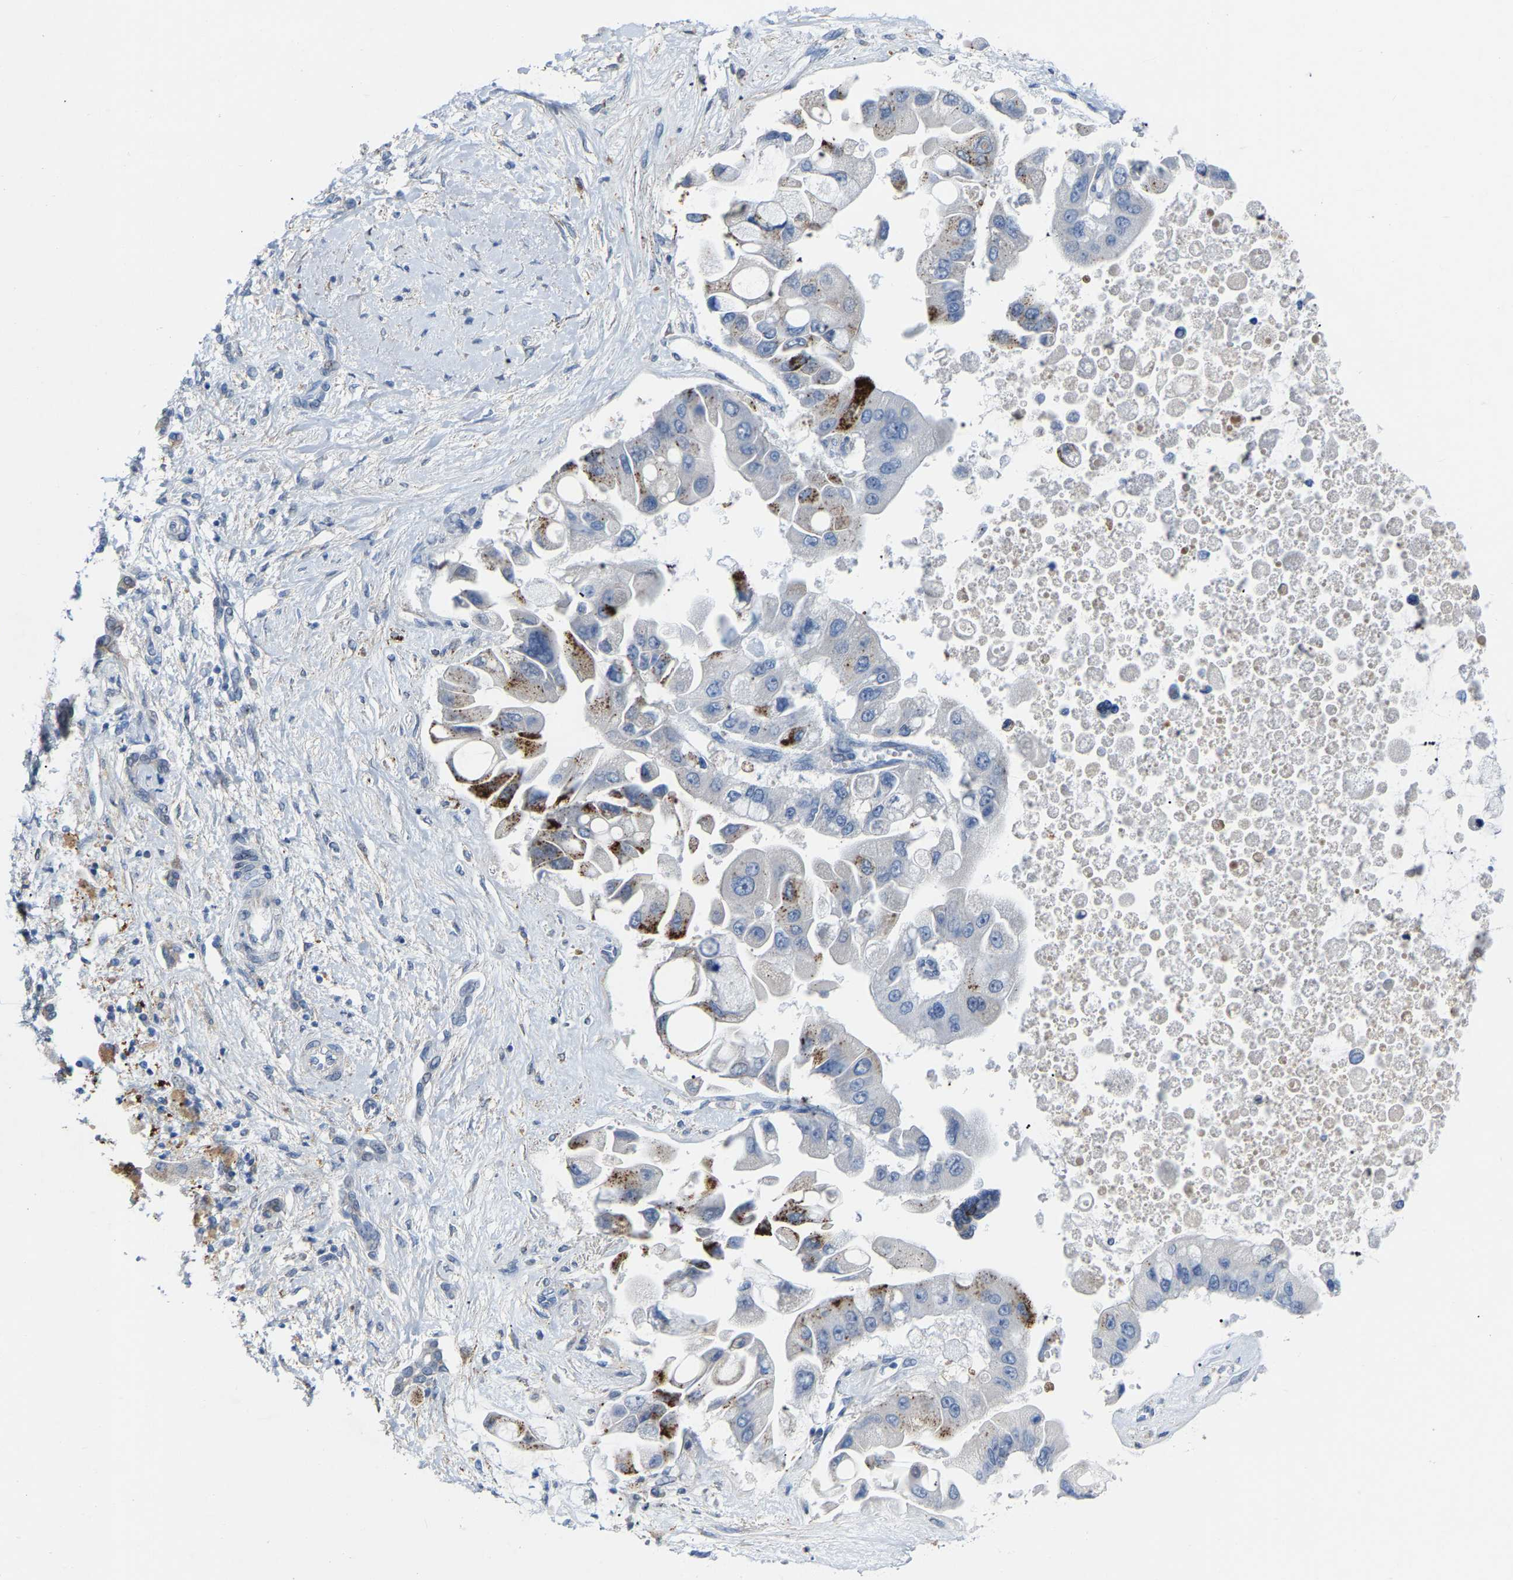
{"staining": {"intensity": "strong", "quantity": "<25%", "location": "cytoplasmic/membranous"}, "tissue": "liver cancer", "cell_type": "Tumor cells", "image_type": "cancer", "snomed": [{"axis": "morphology", "description": "Cholangiocarcinoma"}, {"axis": "topography", "description": "Liver"}], "caption": "Cholangiocarcinoma (liver) stained for a protein (brown) displays strong cytoplasmic/membranous positive expression in approximately <25% of tumor cells.", "gene": "ABTB2", "patient": {"sex": "male", "age": 50}}